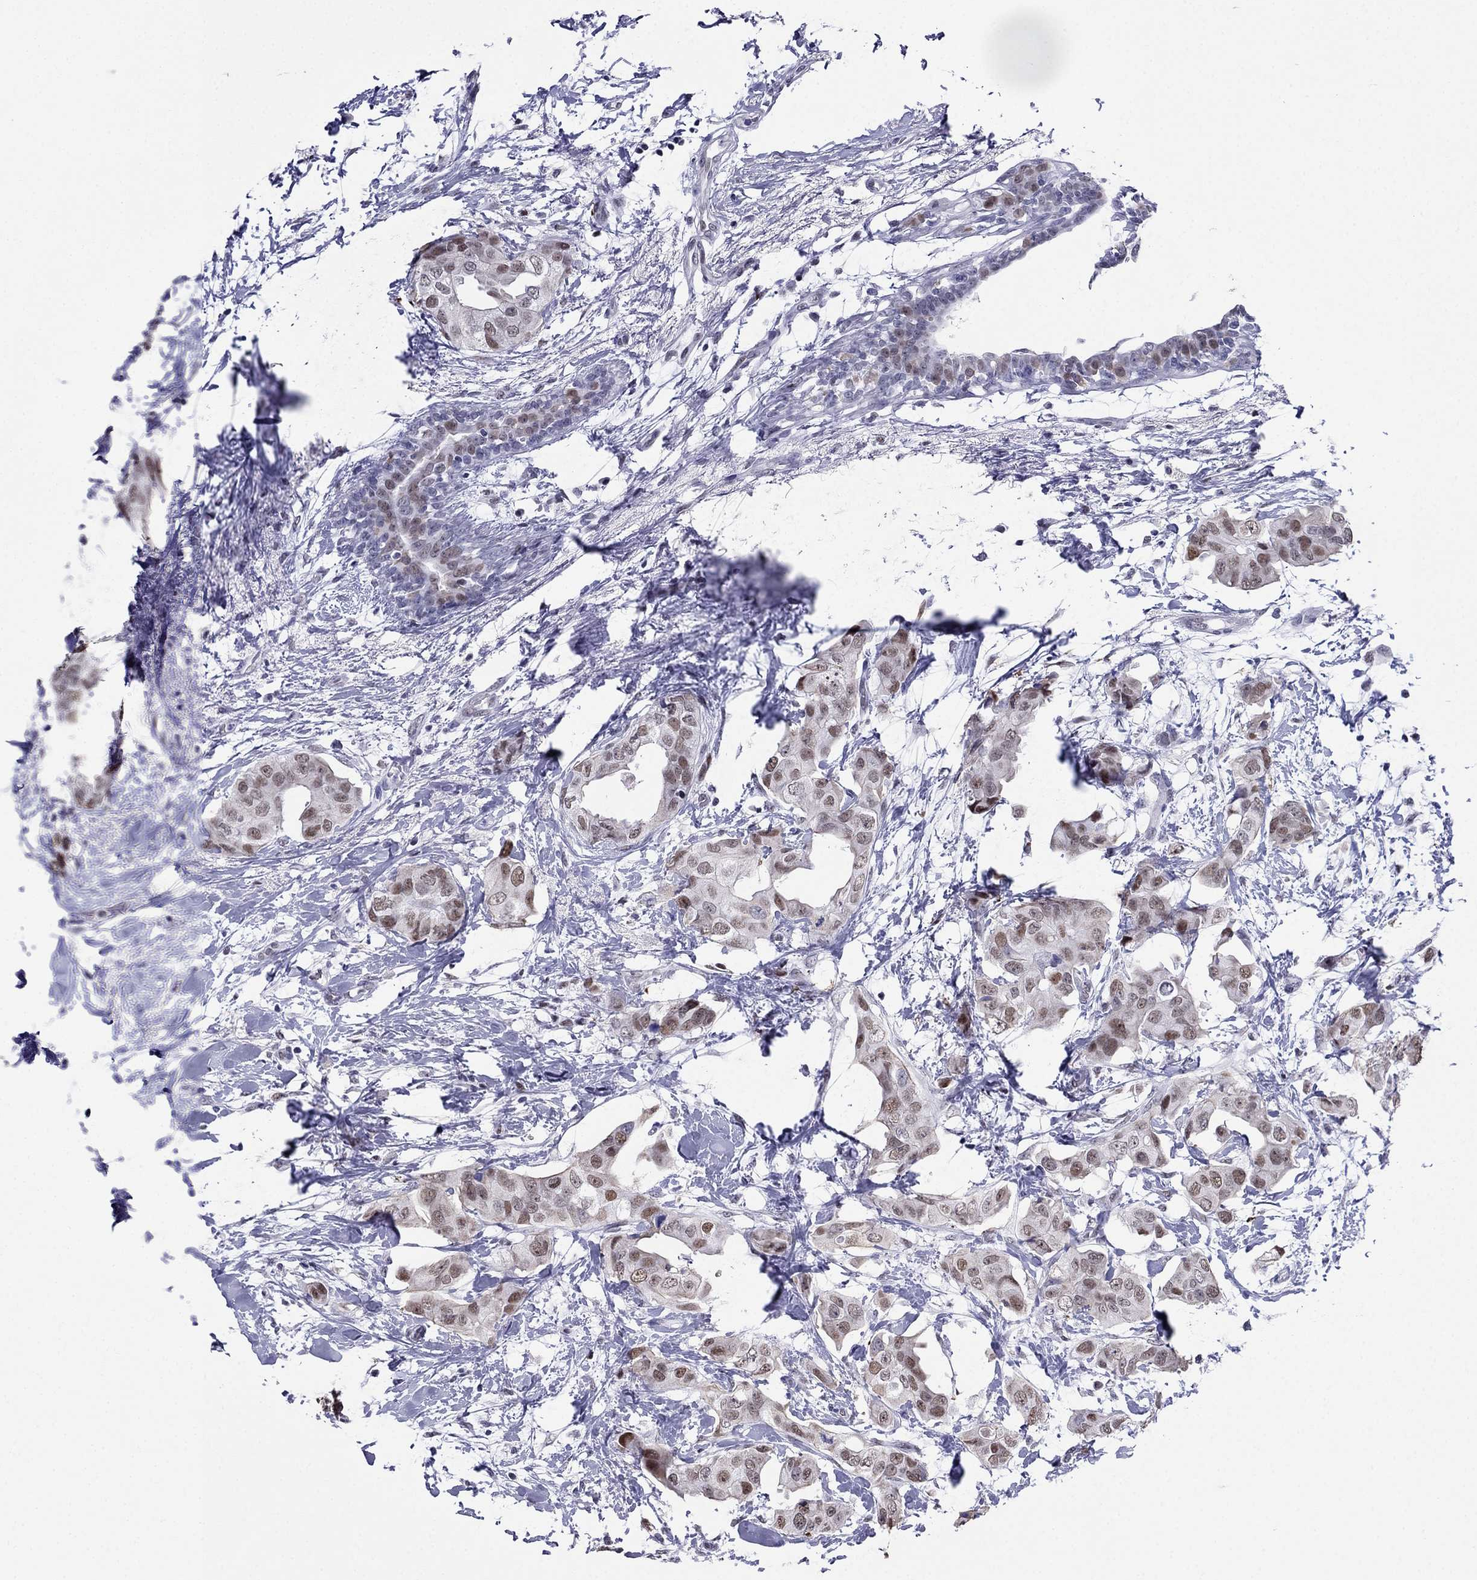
{"staining": {"intensity": "moderate", "quantity": "25%-75%", "location": "nuclear"}, "tissue": "breast cancer", "cell_type": "Tumor cells", "image_type": "cancer", "snomed": [{"axis": "morphology", "description": "Normal tissue, NOS"}, {"axis": "morphology", "description": "Duct carcinoma"}, {"axis": "topography", "description": "Breast"}], "caption": "The photomicrograph displays a brown stain indicating the presence of a protein in the nuclear of tumor cells in breast cancer (intraductal carcinoma).", "gene": "PPM1G", "patient": {"sex": "female", "age": 40}}